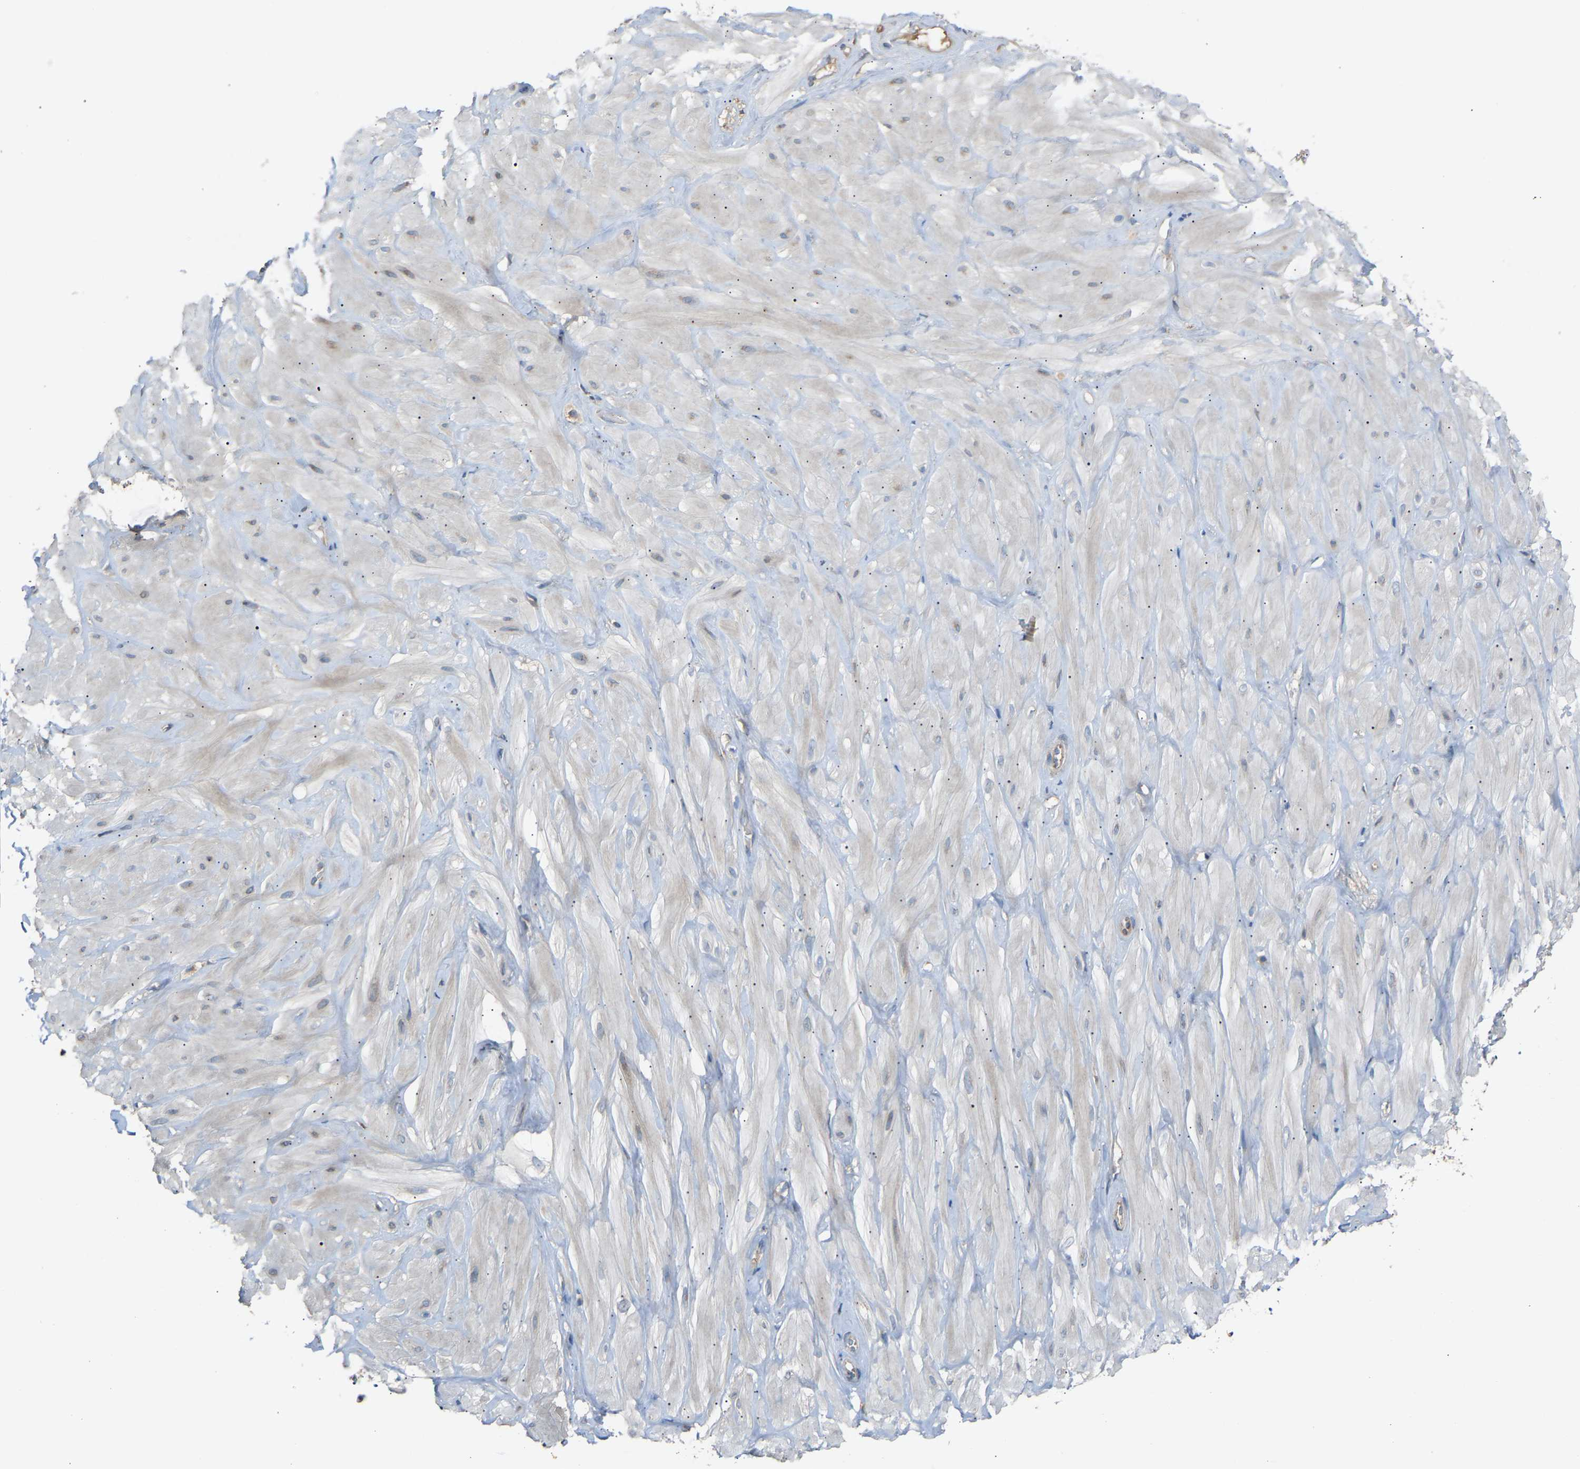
{"staining": {"intensity": "weak", "quantity": ">75%", "location": "cytoplasmic/membranous"}, "tissue": "adipose tissue", "cell_type": "Adipocytes", "image_type": "normal", "snomed": [{"axis": "morphology", "description": "Normal tissue, NOS"}, {"axis": "topography", "description": "Adipose tissue"}, {"axis": "topography", "description": "Vascular tissue"}, {"axis": "topography", "description": "Peripheral nerve tissue"}], "caption": "A micrograph of human adipose tissue stained for a protein shows weak cytoplasmic/membranous brown staining in adipocytes. Immunohistochemistry (ihc) stains the protein in brown and the nuclei are stained blue.", "gene": "RGP1", "patient": {"sex": "male", "age": 25}}